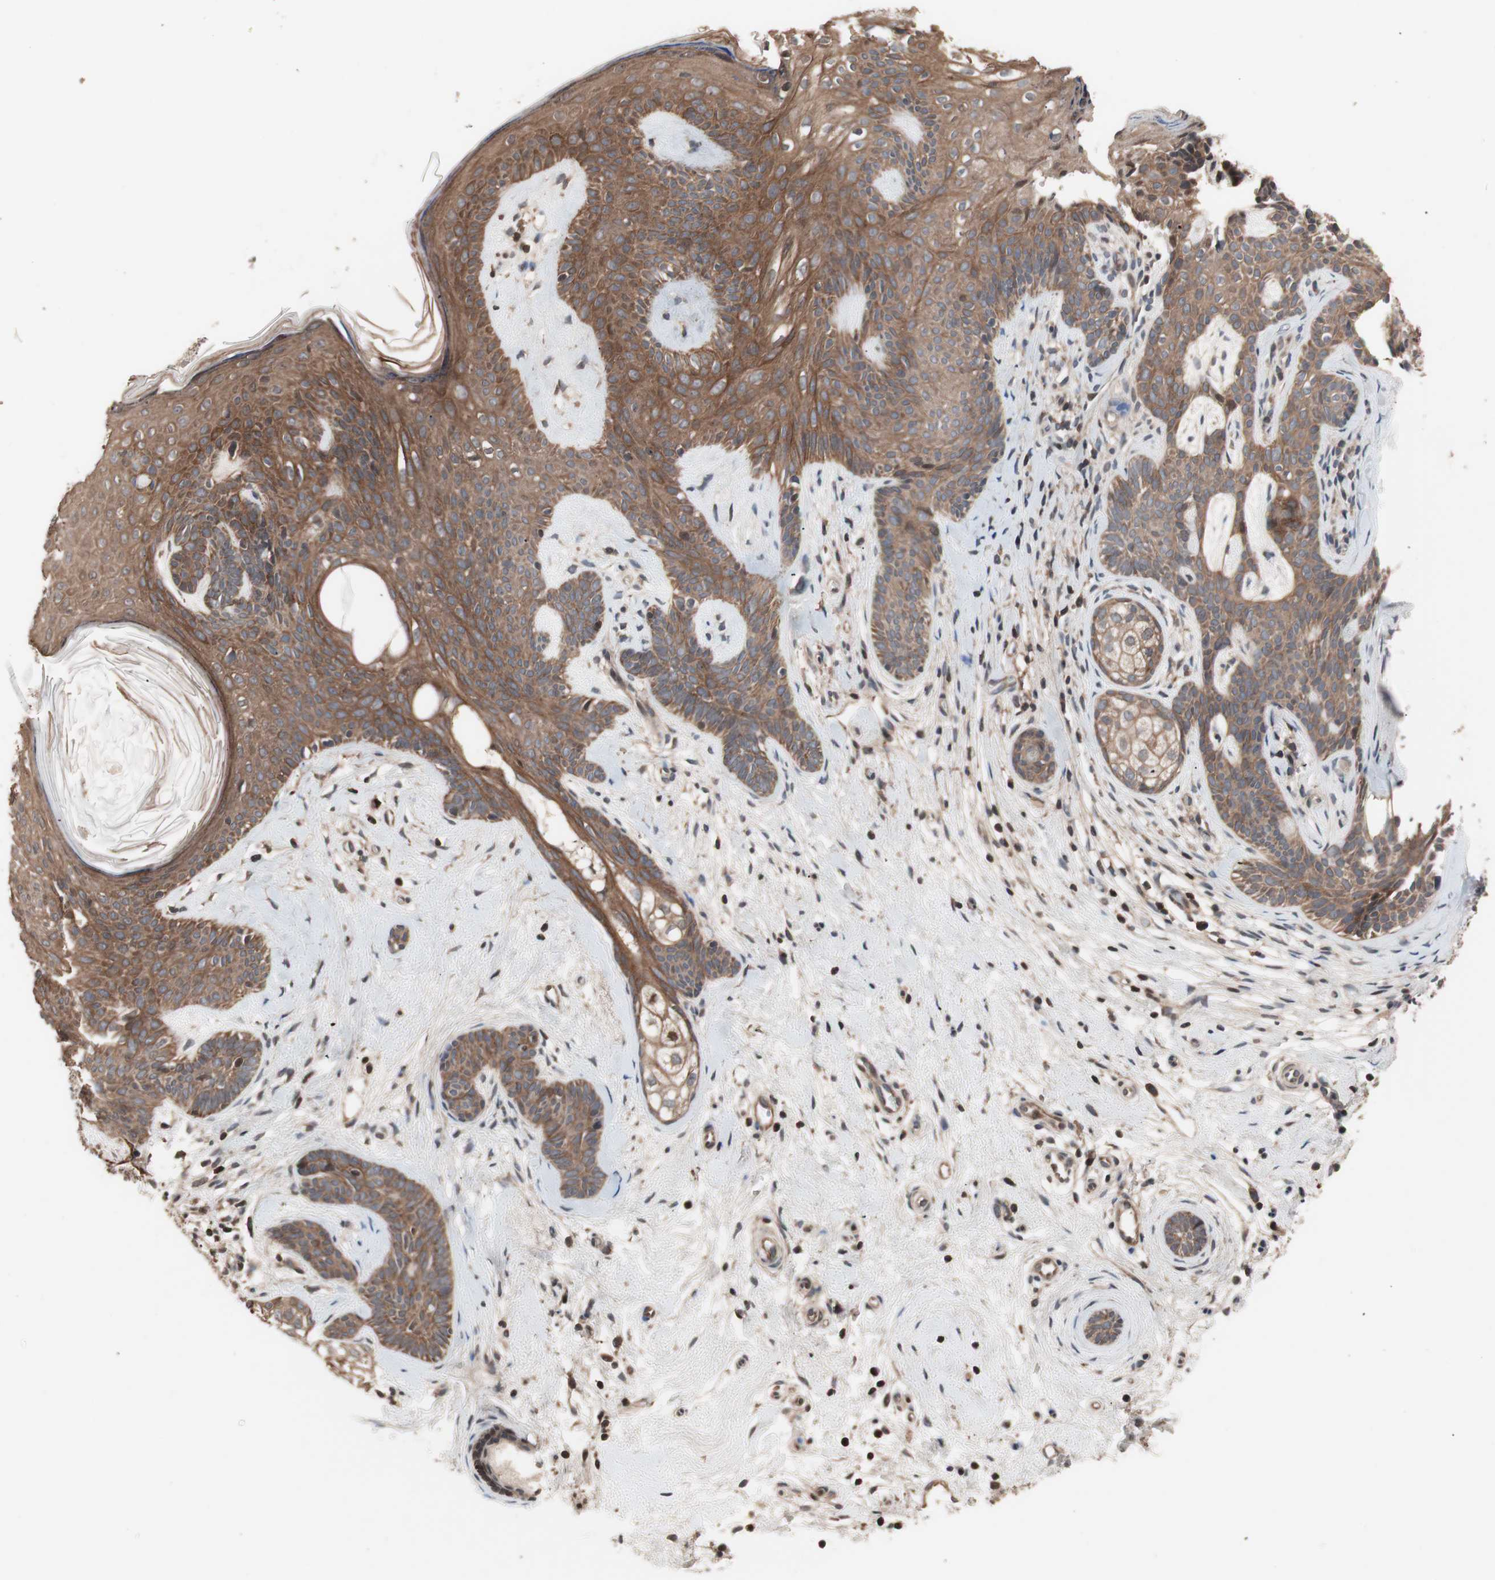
{"staining": {"intensity": "moderate", "quantity": ">75%", "location": "cytoplasmic/membranous"}, "tissue": "skin cancer", "cell_type": "Tumor cells", "image_type": "cancer", "snomed": [{"axis": "morphology", "description": "Developmental malformation"}, {"axis": "morphology", "description": "Basal cell carcinoma"}, {"axis": "topography", "description": "Skin"}], "caption": "Moderate cytoplasmic/membranous staining for a protein is identified in approximately >75% of tumor cells of skin cancer using immunohistochemistry.", "gene": "NF2", "patient": {"sex": "female", "age": 62}}